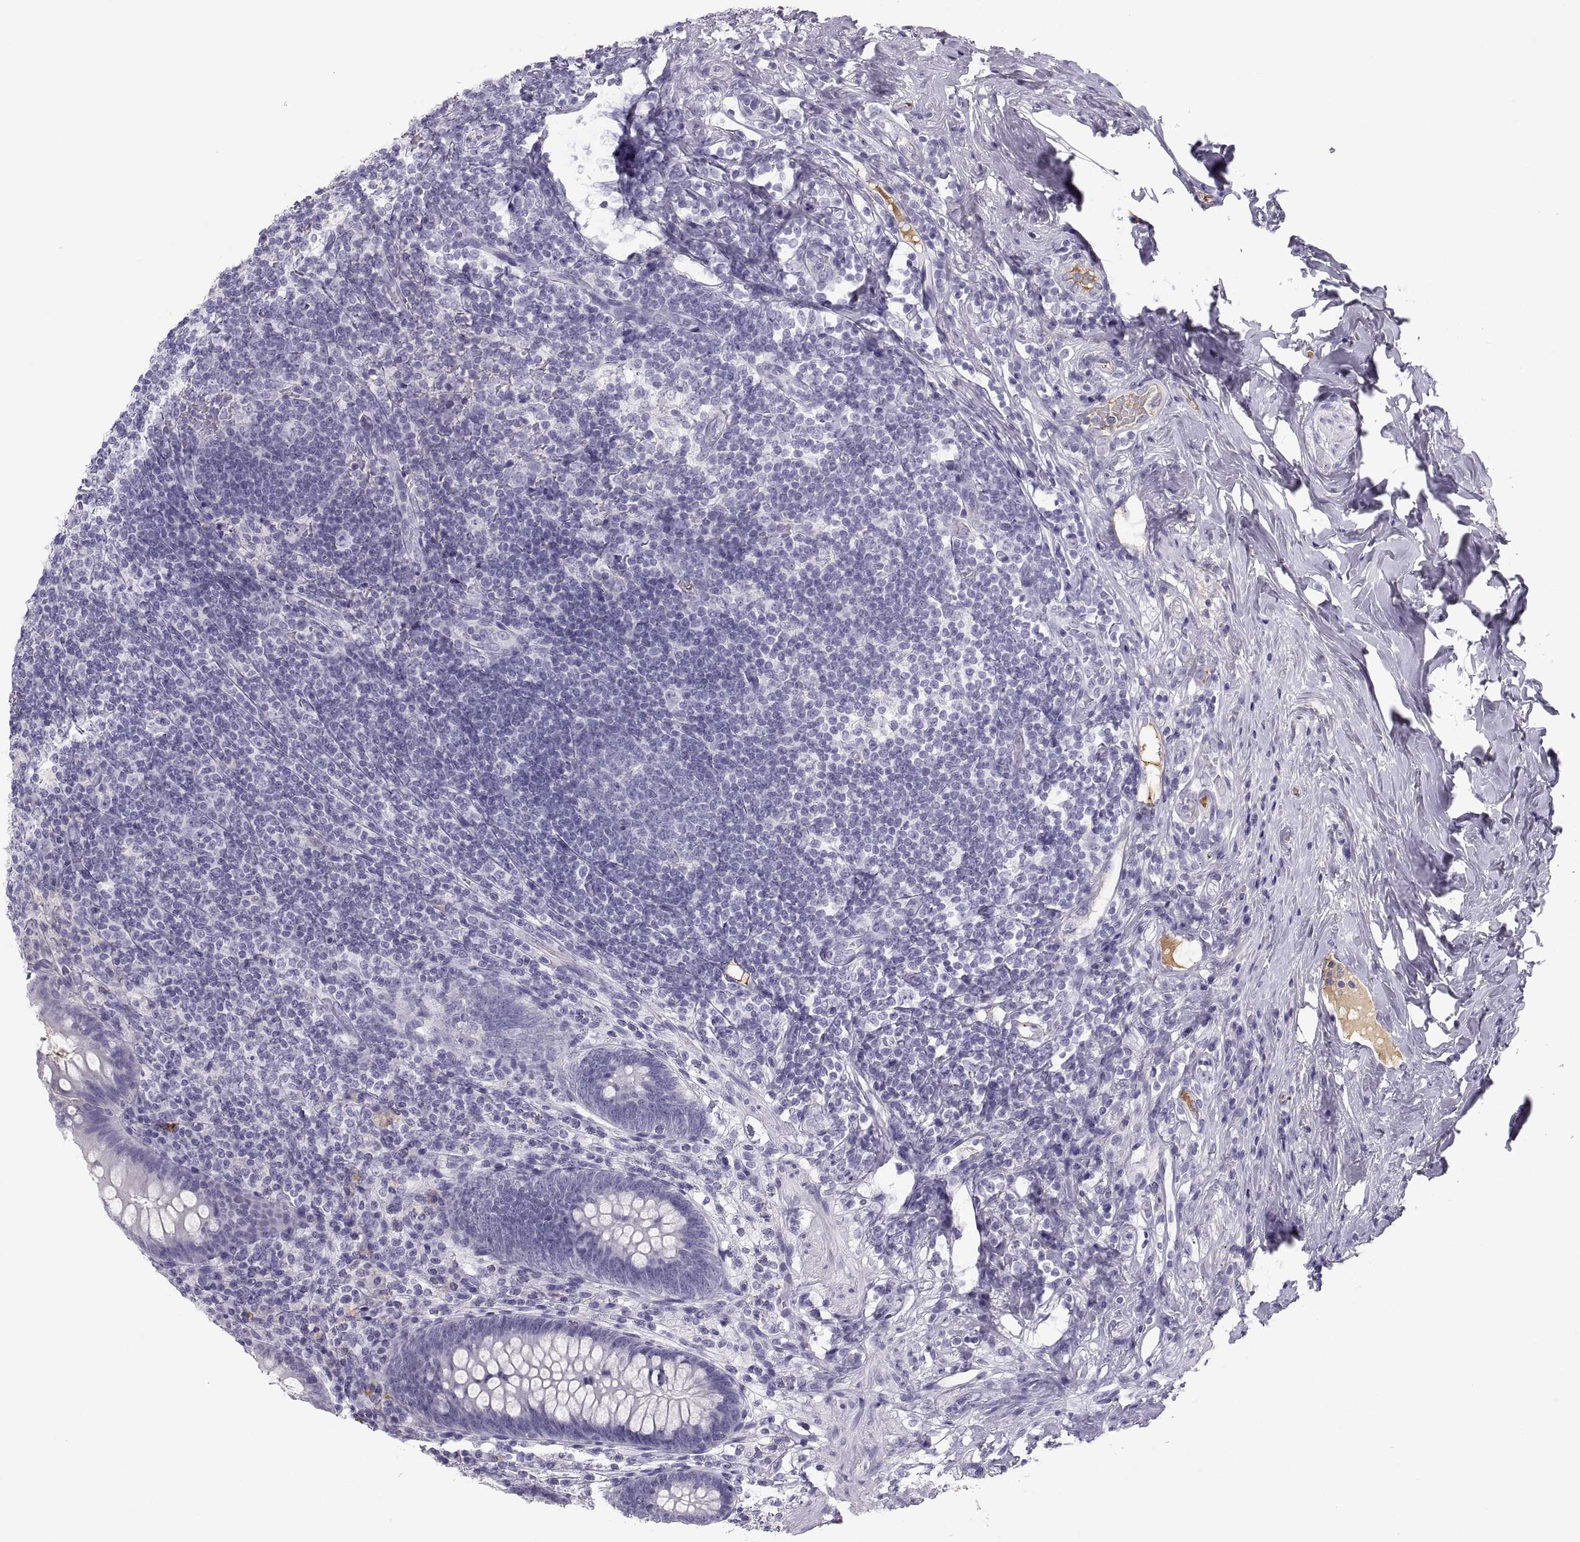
{"staining": {"intensity": "weak", "quantity": "<25%", "location": "cytoplasmic/membranous"}, "tissue": "appendix", "cell_type": "Glandular cells", "image_type": "normal", "snomed": [{"axis": "morphology", "description": "Normal tissue, NOS"}, {"axis": "topography", "description": "Appendix"}], "caption": "This is a histopathology image of immunohistochemistry staining of benign appendix, which shows no positivity in glandular cells.", "gene": "MAGEB2", "patient": {"sex": "male", "age": 47}}